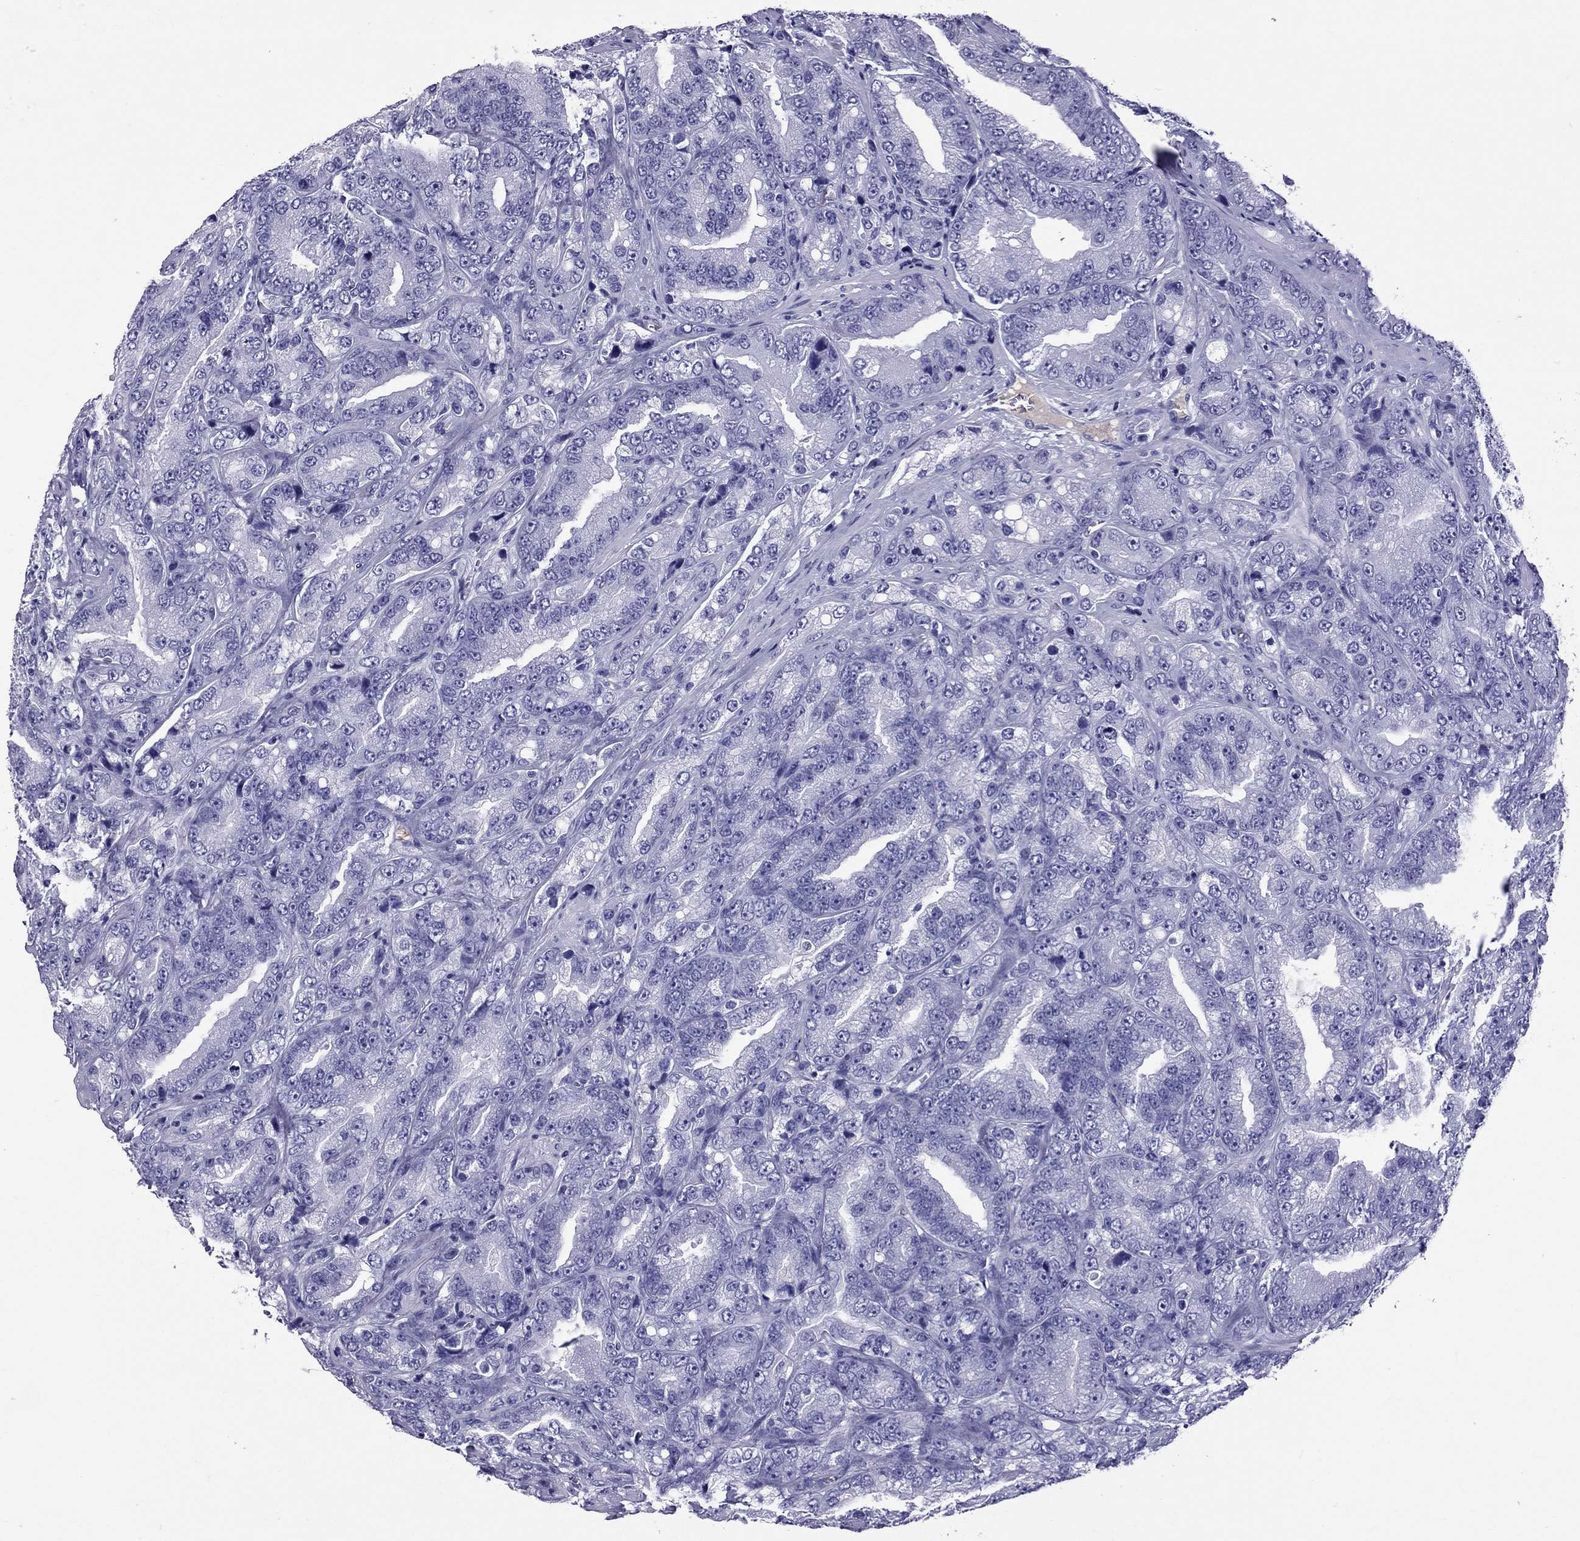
{"staining": {"intensity": "negative", "quantity": "none", "location": "none"}, "tissue": "prostate cancer", "cell_type": "Tumor cells", "image_type": "cancer", "snomed": [{"axis": "morphology", "description": "Adenocarcinoma, NOS"}, {"axis": "topography", "description": "Prostate"}], "caption": "Photomicrograph shows no significant protein positivity in tumor cells of prostate cancer (adenocarcinoma).", "gene": "SCART1", "patient": {"sex": "male", "age": 63}}